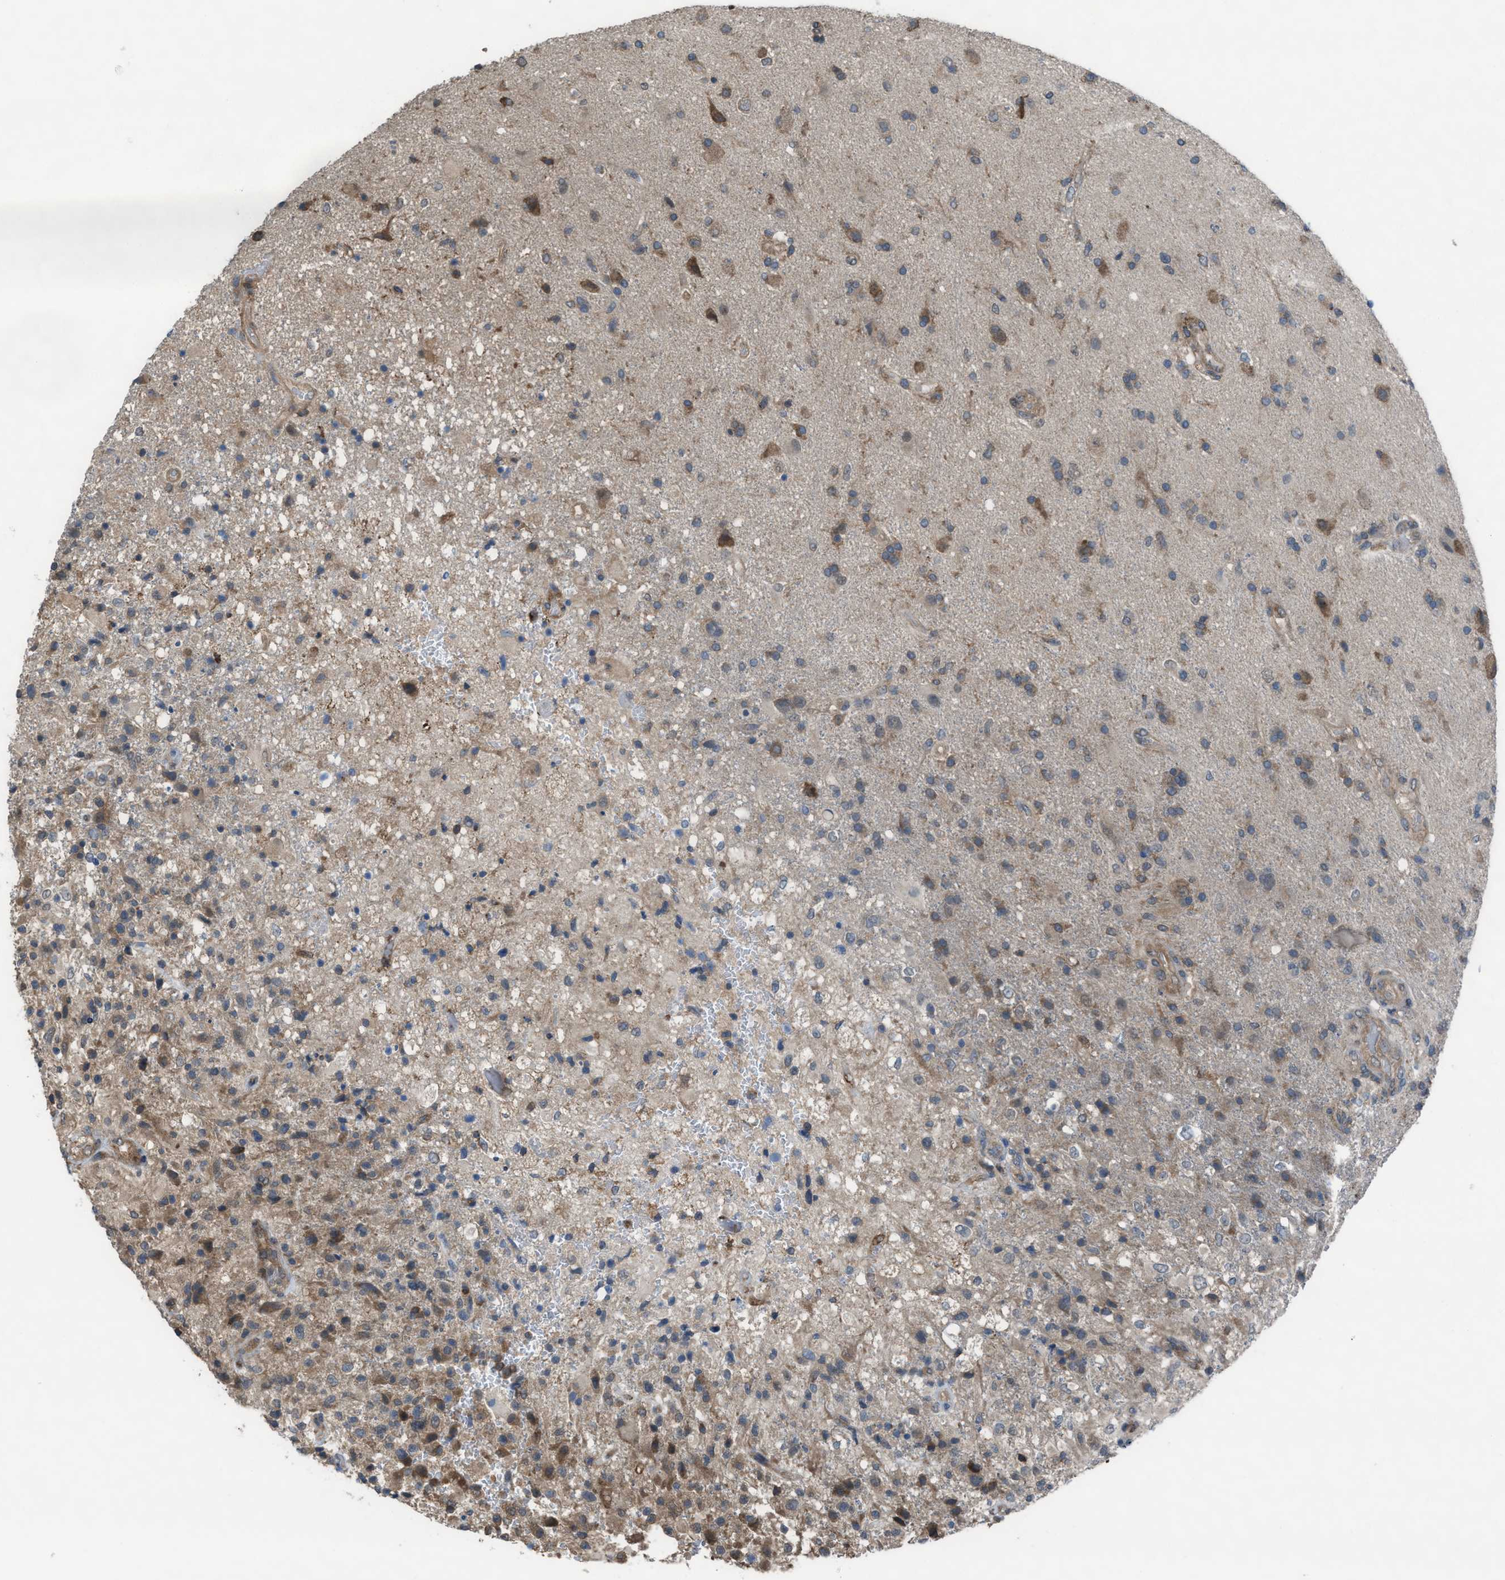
{"staining": {"intensity": "moderate", "quantity": "25%-75%", "location": "cytoplasmic/membranous"}, "tissue": "glioma", "cell_type": "Tumor cells", "image_type": "cancer", "snomed": [{"axis": "morphology", "description": "Glioma, malignant, High grade"}, {"axis": "topography", "description": "Brain"}], "caption": "The micrograph shows immunohistochemical staining of glioma. There is moderate cytoplasmic/membranous positivity is present in about 25%-75% of tumor cells.", "gene": "PLAA", "patient": {"sex": "male", "age": 72}}